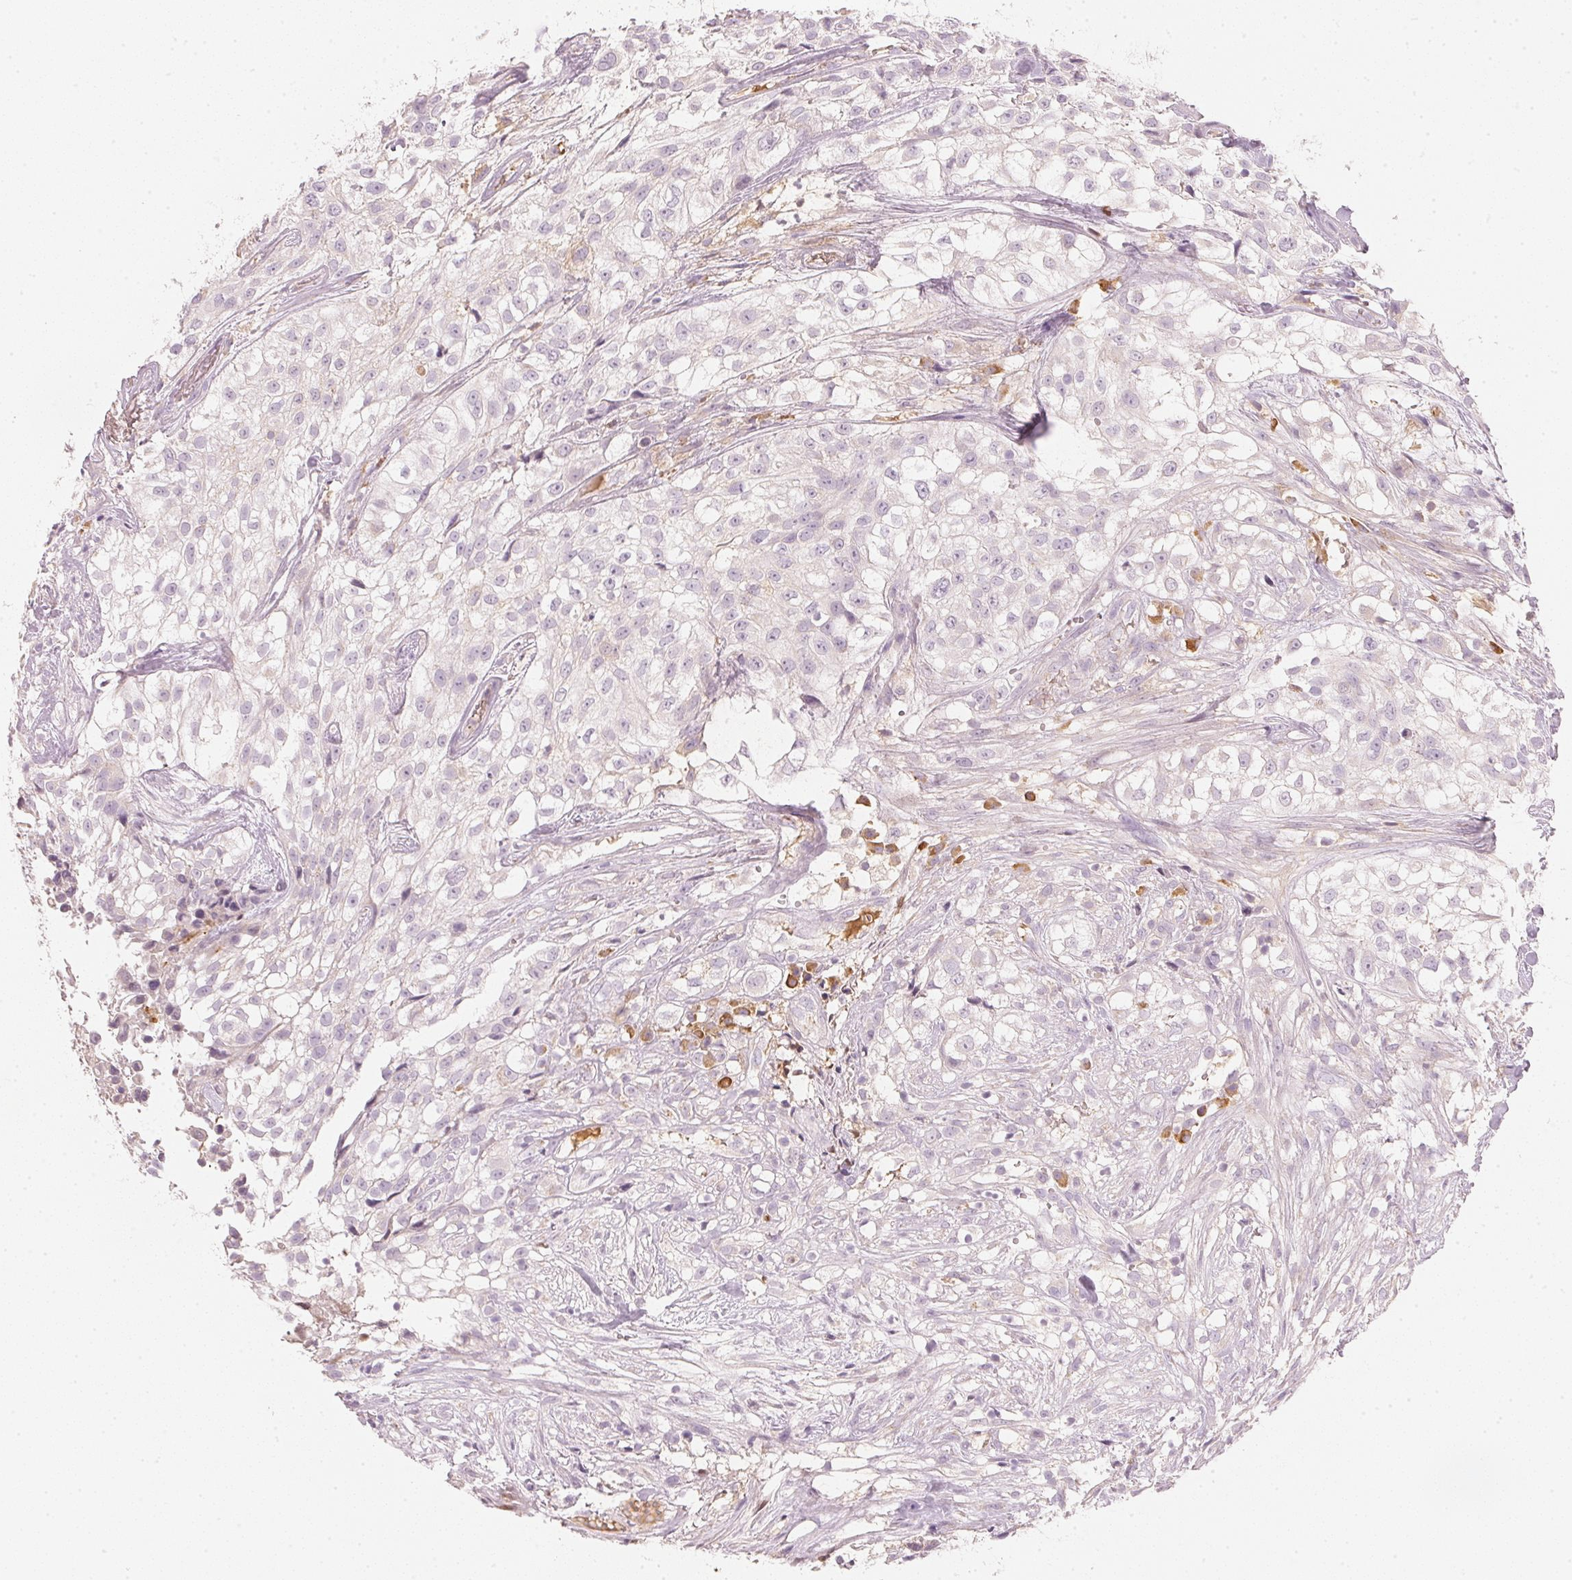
{"staining": {"intensity": "negative", "quantity": "none", "location": "none"}, "tissue": "urothelial cancer", "cell_type": "Tumor cells", "image_type": "cancer", "snomed": [{"axis": "morphology", "description": "Urothelial carcinoma, High grade"}, {"axis": "topography", "description": "Urinary bladder"}], "caption": "This micrograph is of urothelial carcinoma (high-grade) stained with immunohistochemistry (IHC) to label a protein in brown with the nuclei are counter-stained blue. There is no positivity in tumor cells.", "gene": "RMDN2", "patient": {"sex": "male", "age": 56}}